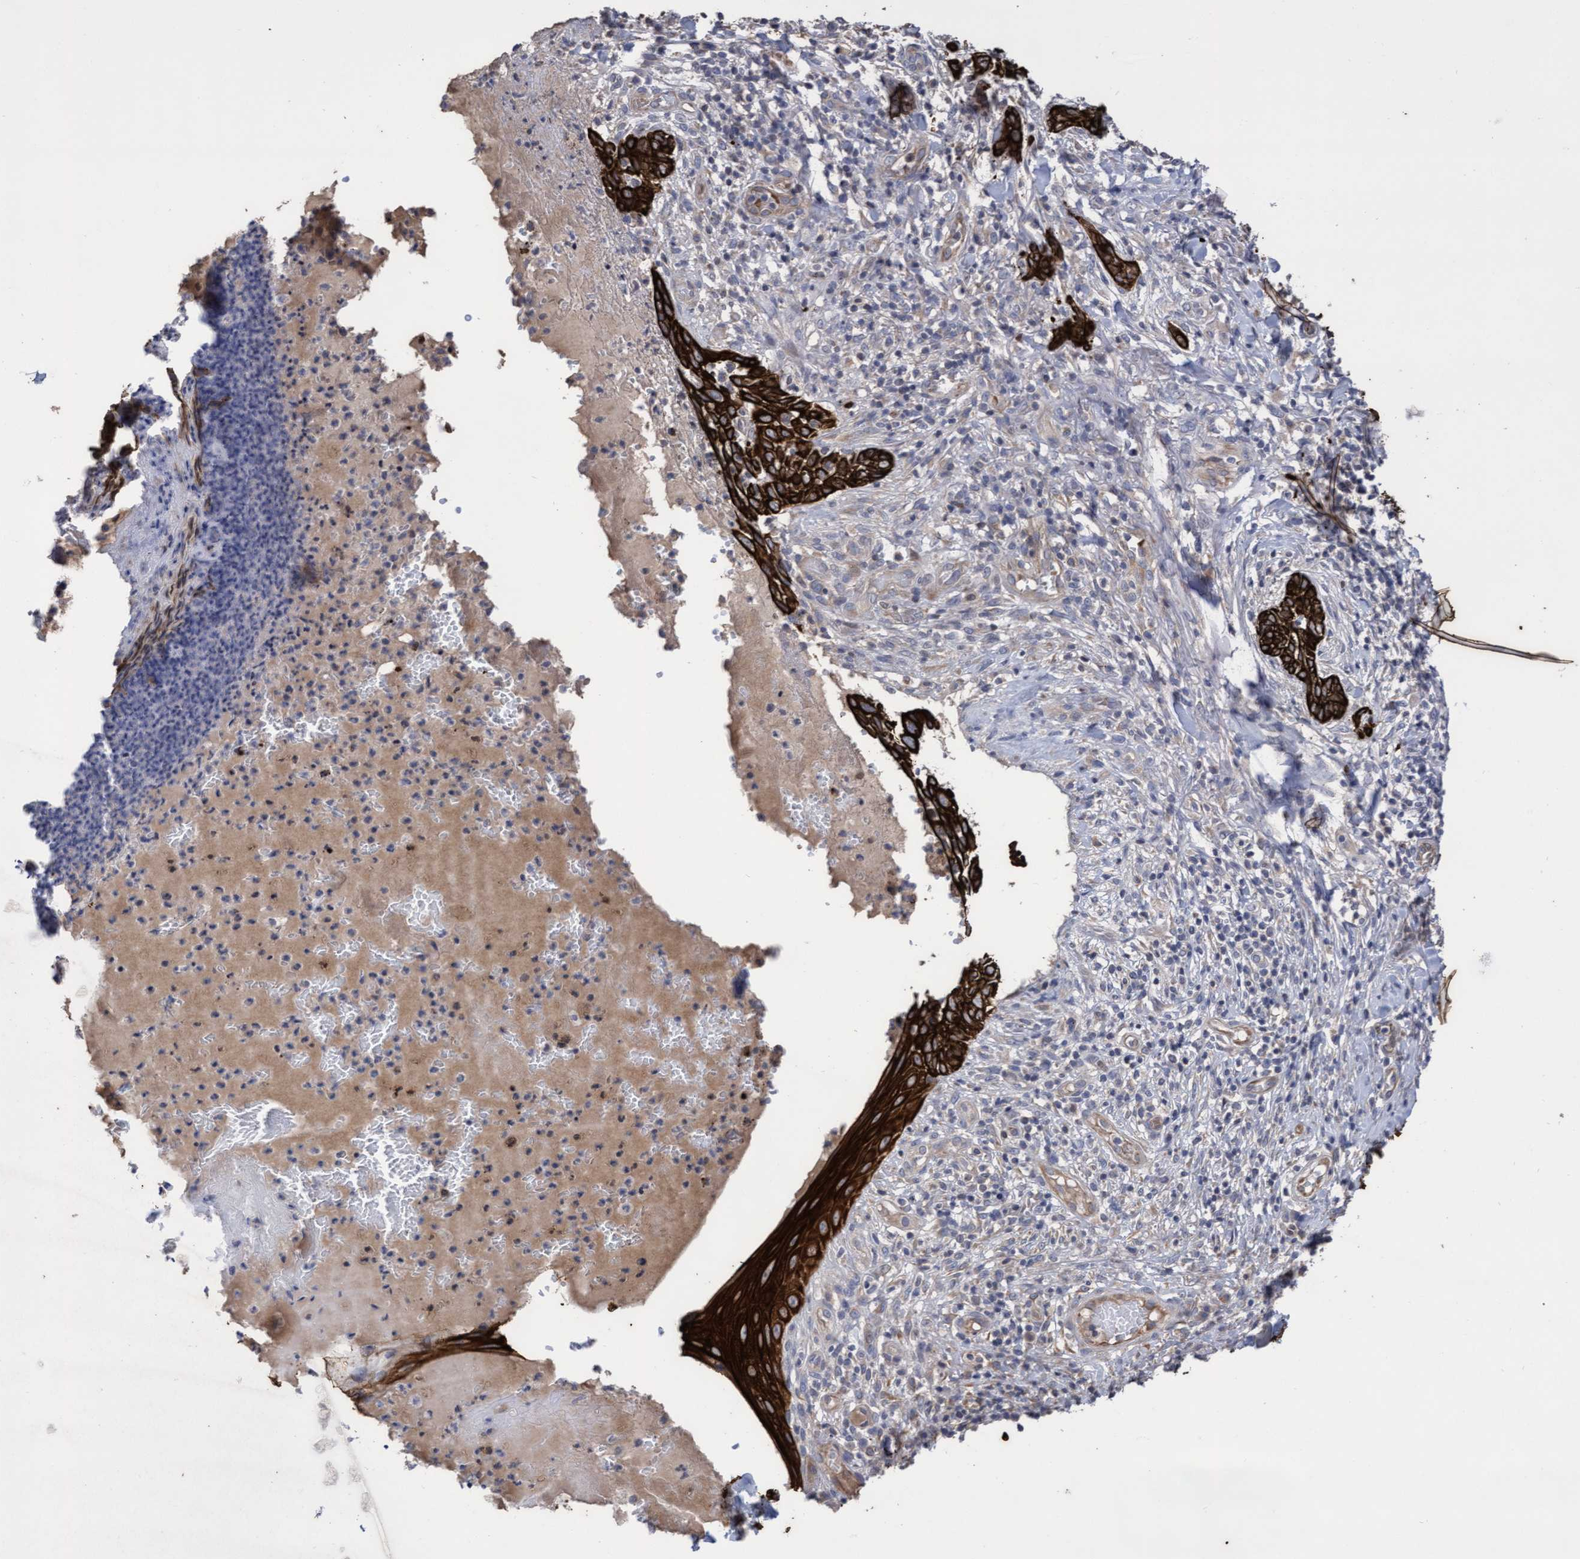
{"staining": {"intensity": "strong", "quantity": ">75%", "location": "cytoplasmic/membranous"}, "tissue": "skin cancer", "cell_type": "Tumor cells", "image_type": "cancer", "snomed": [{"axis": "morphology", "description": "Normal tissue, NOS"}, {"axis": "morphology", "description": "Basal cell carcinoma"}, {"axis": "topography", "description": "Skin"}], "caption": "Human basal cell carcinoma (skin) stained for a protein (brown) displays strong cytoplasmic/membranous positive positivity in approximately >75% of tumor cells.", "gene": "KRT24", "patient": {"sex": "male", "age": 67}}